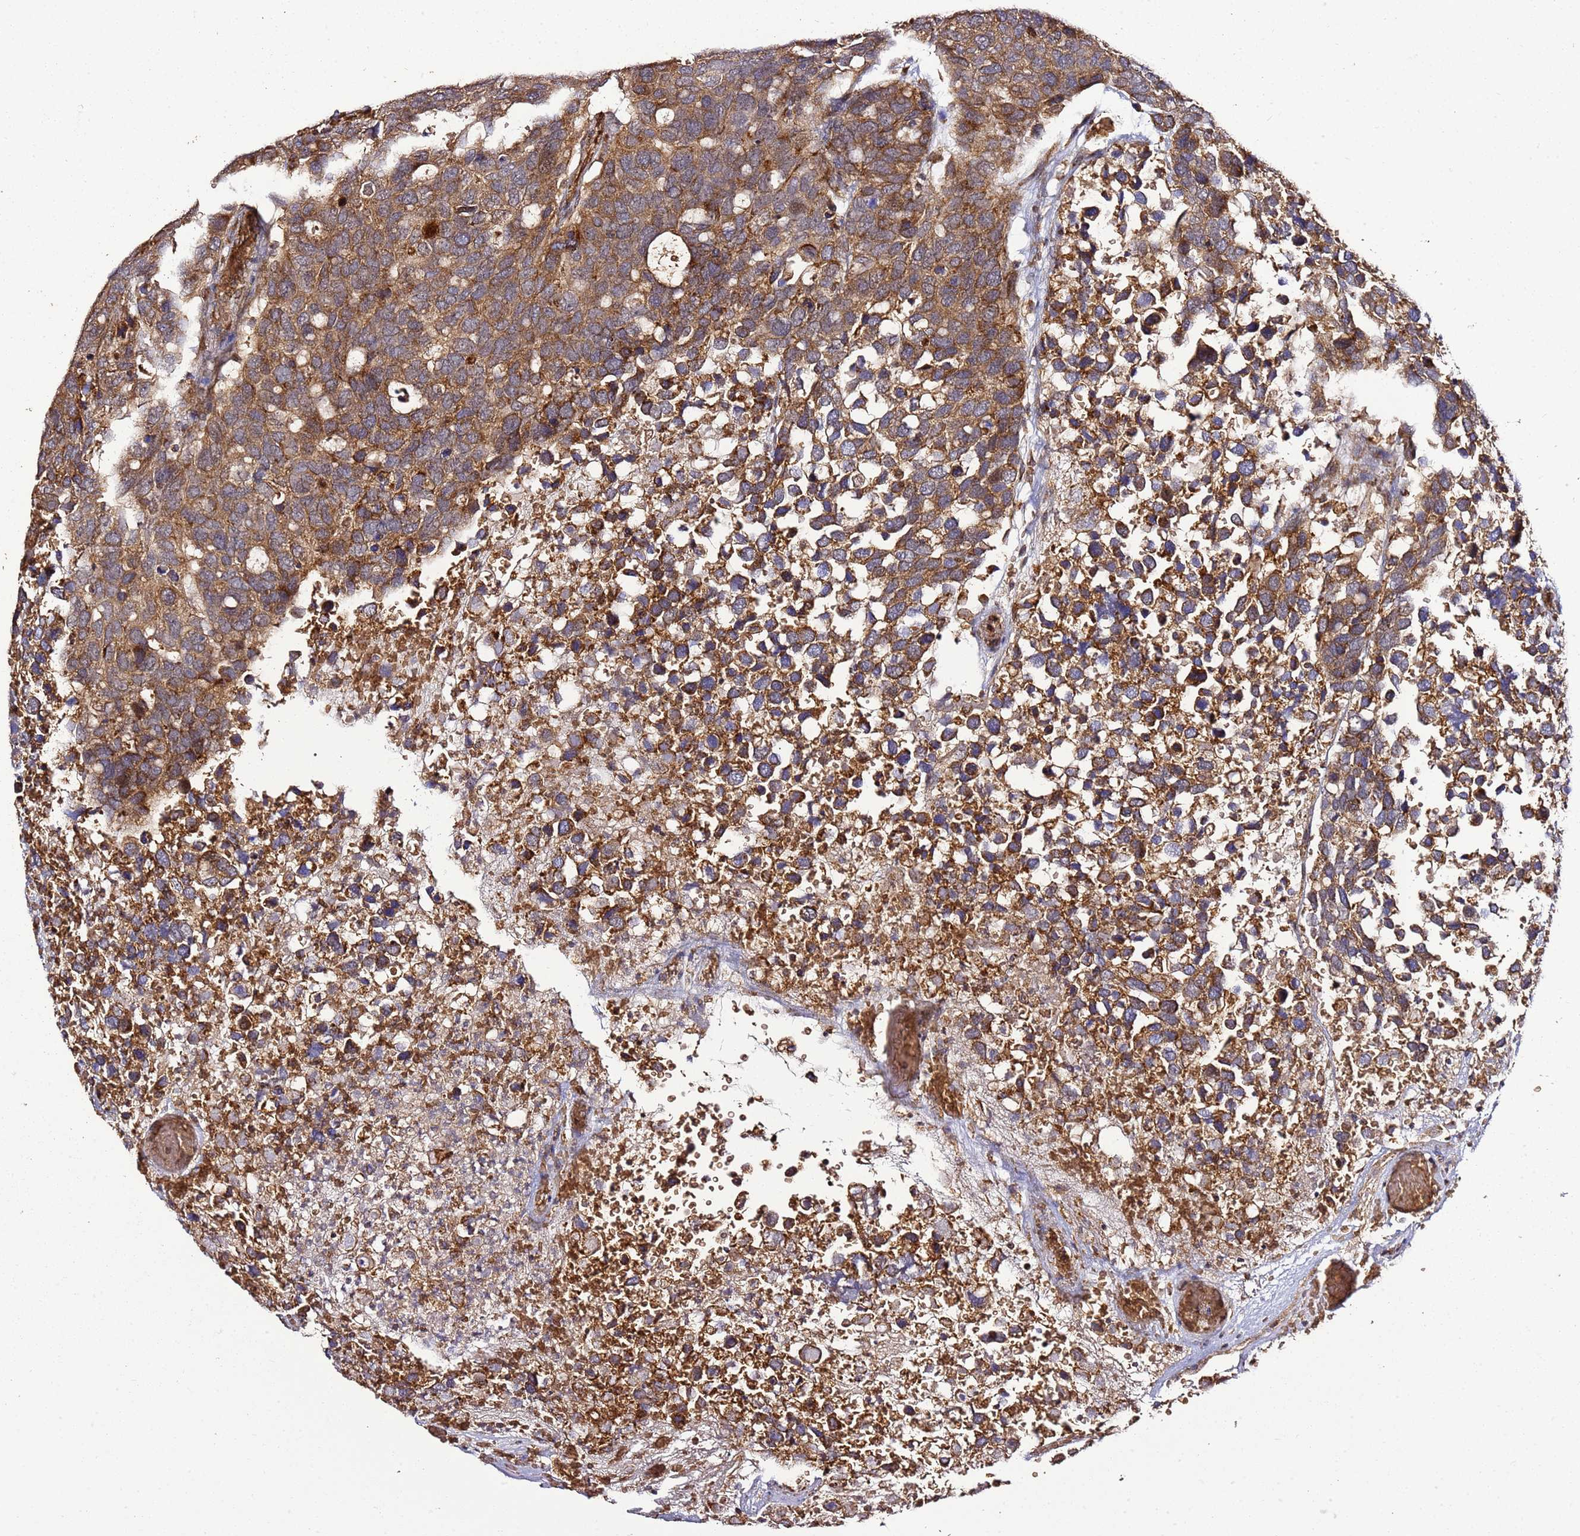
{"staining": {"intensity": "strong", "quantity": ">75%", "location": "cytoplasmic/membranous"}, "tissue": "breast cancer", "cell_type": "Tumor cells", "image_type": "cancer", "snomed": [{"axis": "morphology", "description": "Duct carcinoma"}, {"axis": "topography", "description": "Breast"}], "caption": "Protein staining of infiltrating ductal carcinoma (breast) tissue reveals strong cytoplasmic/membranous expression in about >75% of tumor cells. The staining was performed using DAB, with brown indicating positive protein expression. Nuclei are stained blue with hematoxylin.", "gene": "TM2D2", "patient": {"sex": "female", "age": 83}}